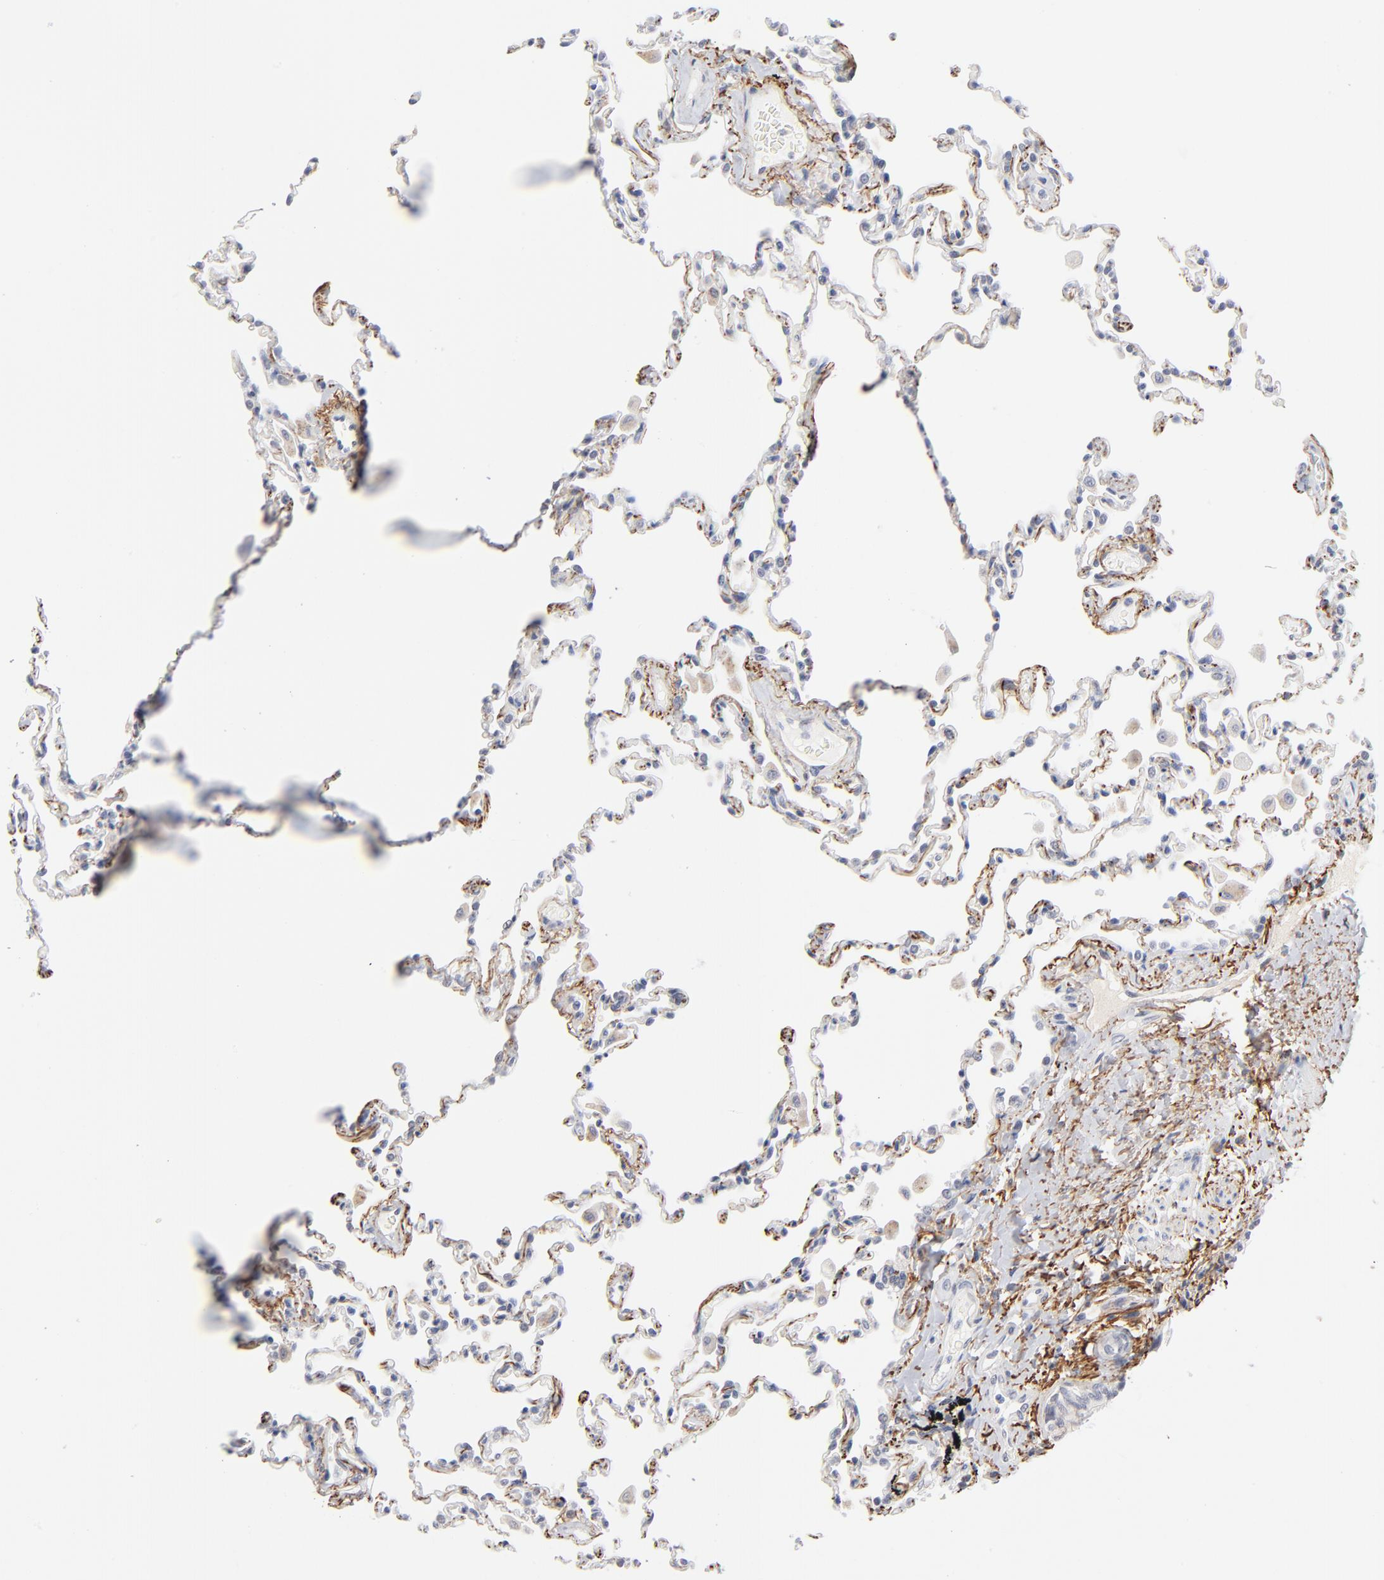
{"staining": {"intensity": "negative", "quantity": "none", "location": "none"}, "tissue": "lung", "cell_type": "Alveolar cells", "image_type": "normal", "snomed": [{"axis": "morphology", "description": "Normal tissue, NOS"}, {"axis": "topography", "description": "Lung"}], "caption": "IHC image of normal lung: lung stained with DAB demonstrates no significant protein staining in alveolar cells. Brightfield microscopy of IHC stained with DAB (brown) and hematoxylin (blue), captured at high magnification.", "gene": "LTBP2", "patient": {"sex": "male", "age": 59}}